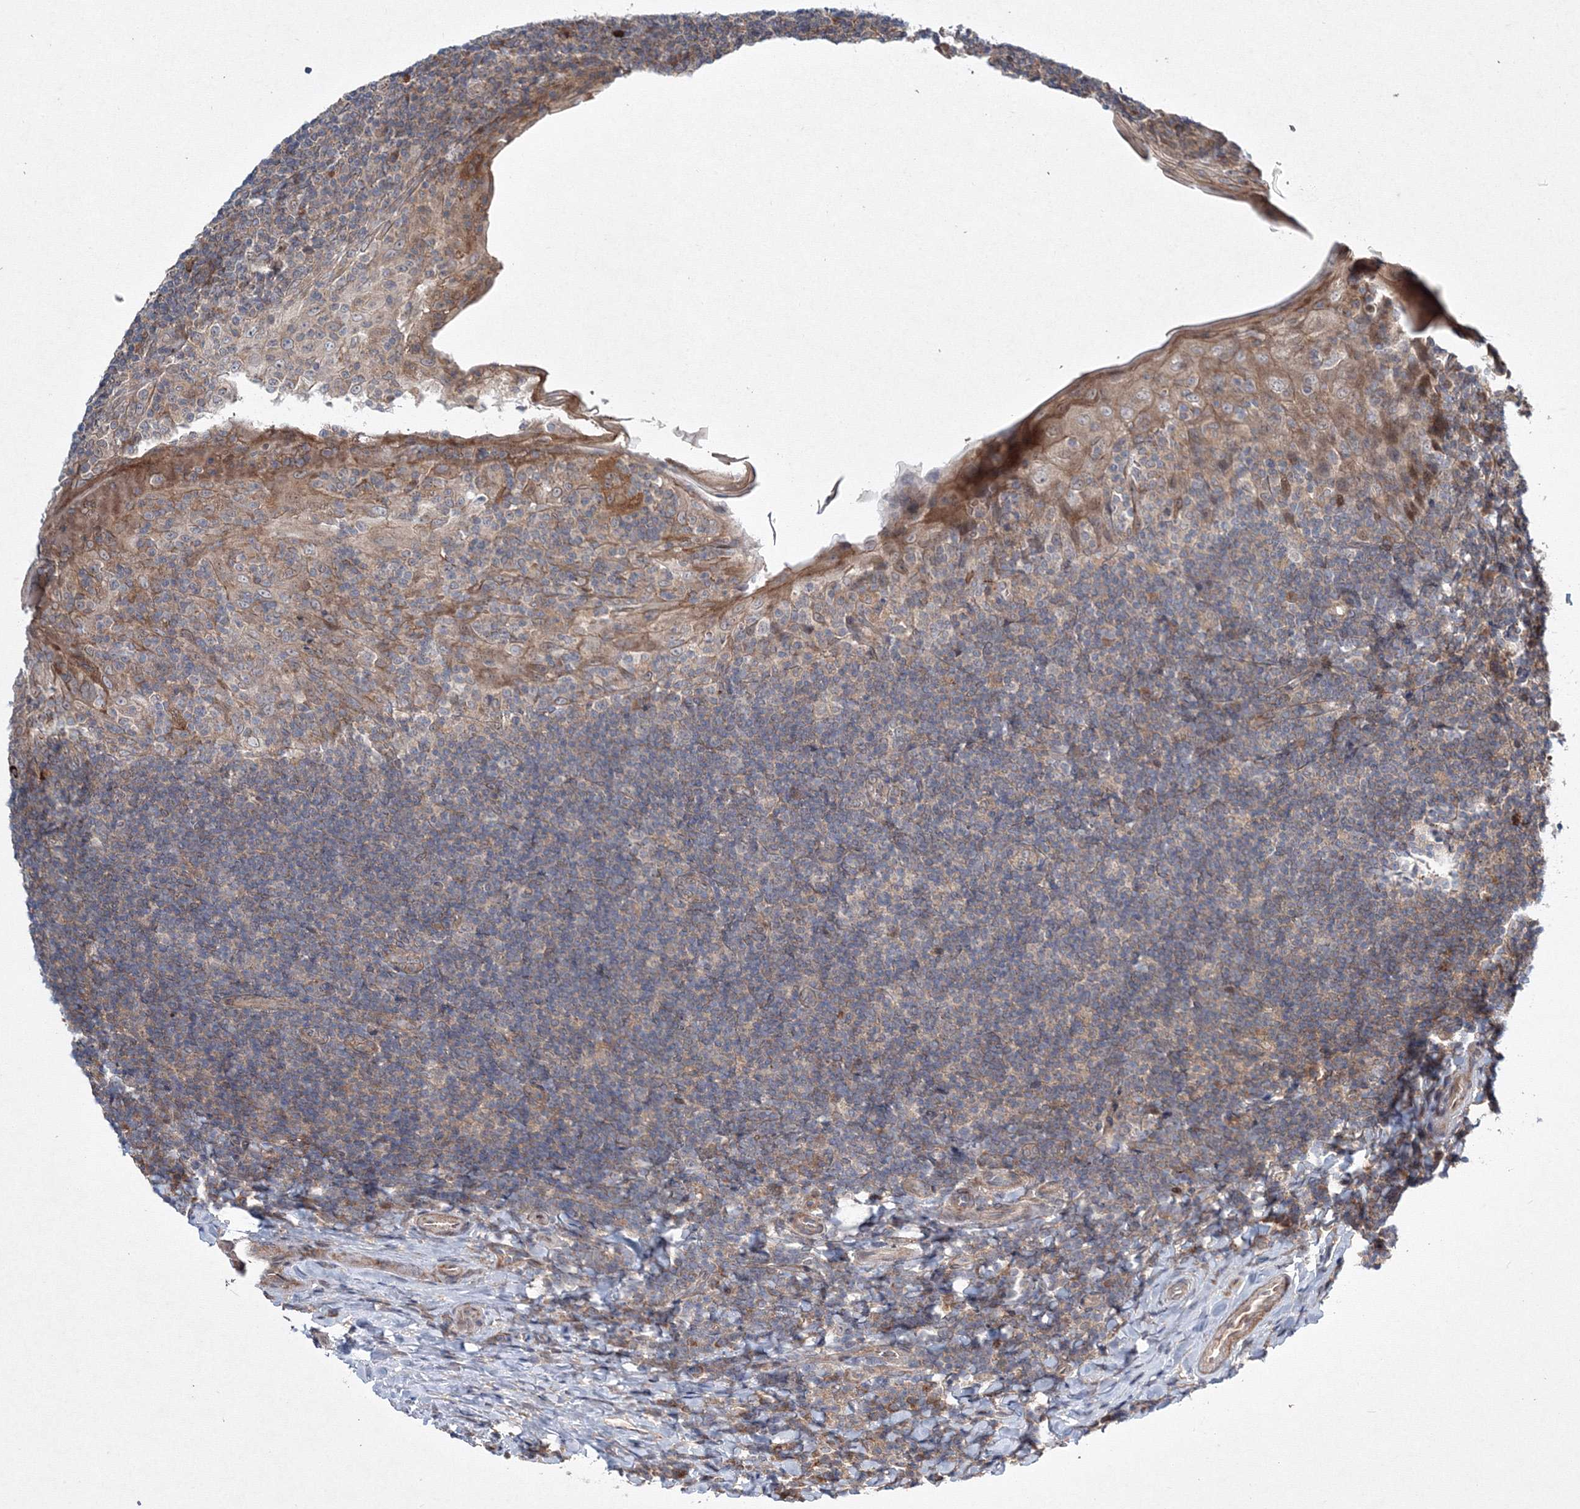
{"staining": {"intensity": "negative", "quantity": "none", "location": "none"}, "tissue": "tonsil", "cell_type": "Germinal center cells", "image_type": "normal", "snomed": [{"axis": "morphology", "description": "Normal tissue, NOS"}, {"axis": "topography", "description": "Tonsil"}], "caption": "High power microscopy histopathology image of an immunohistochemistry (IHC) histopathology image of normal tonsil, revealing no significant positivity in germinal center cells. (Stains: DAB (3,3'-diaminobenzidine) immunohistochemistry with hematoxylin counter stain, Microscopy: brightfield microscopy at high magnification).", "gene": "RANBP3L", "patient": {"sex": "male", "age": 37}}